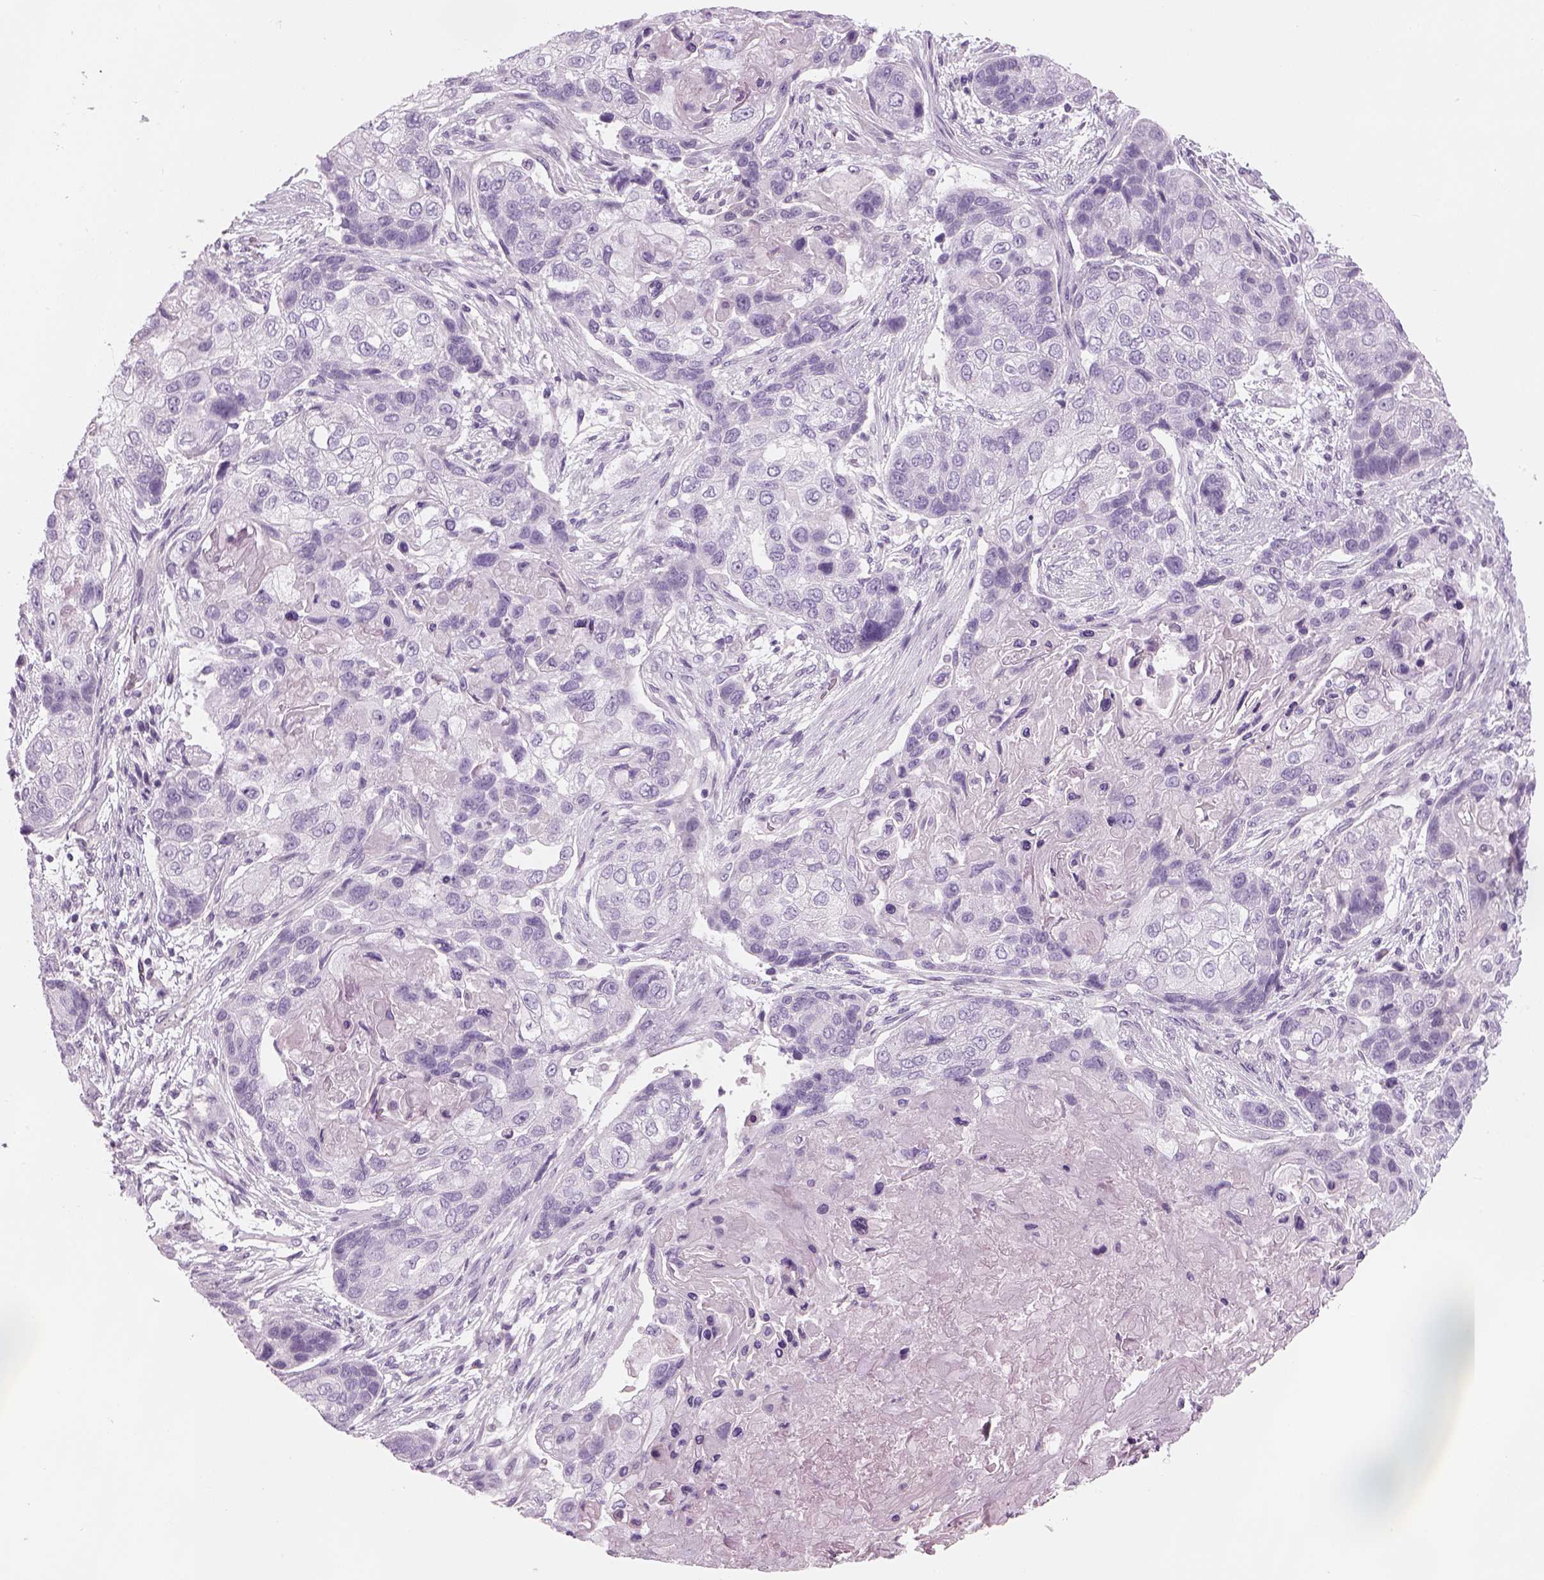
{"staining": {"intensity": "negative", "quantity": "none", "location": "none"}, "tissue": "lung cancer", "cell_type": "Tumor cells", "image_type": "cancer", "snomed": [{"axis": "morphology", "description": "Squamous cell carcinoma, NOS"}, {"axis": "topography", "description": "Lung"}], "caption": "Immunohistochemical staining of human lung cancer (squamous cell carcinoma) exhibits no significant positivity in tumor cells.", "gene": "KCNMB4", "patient": {"sex": "male", "age": 69}}